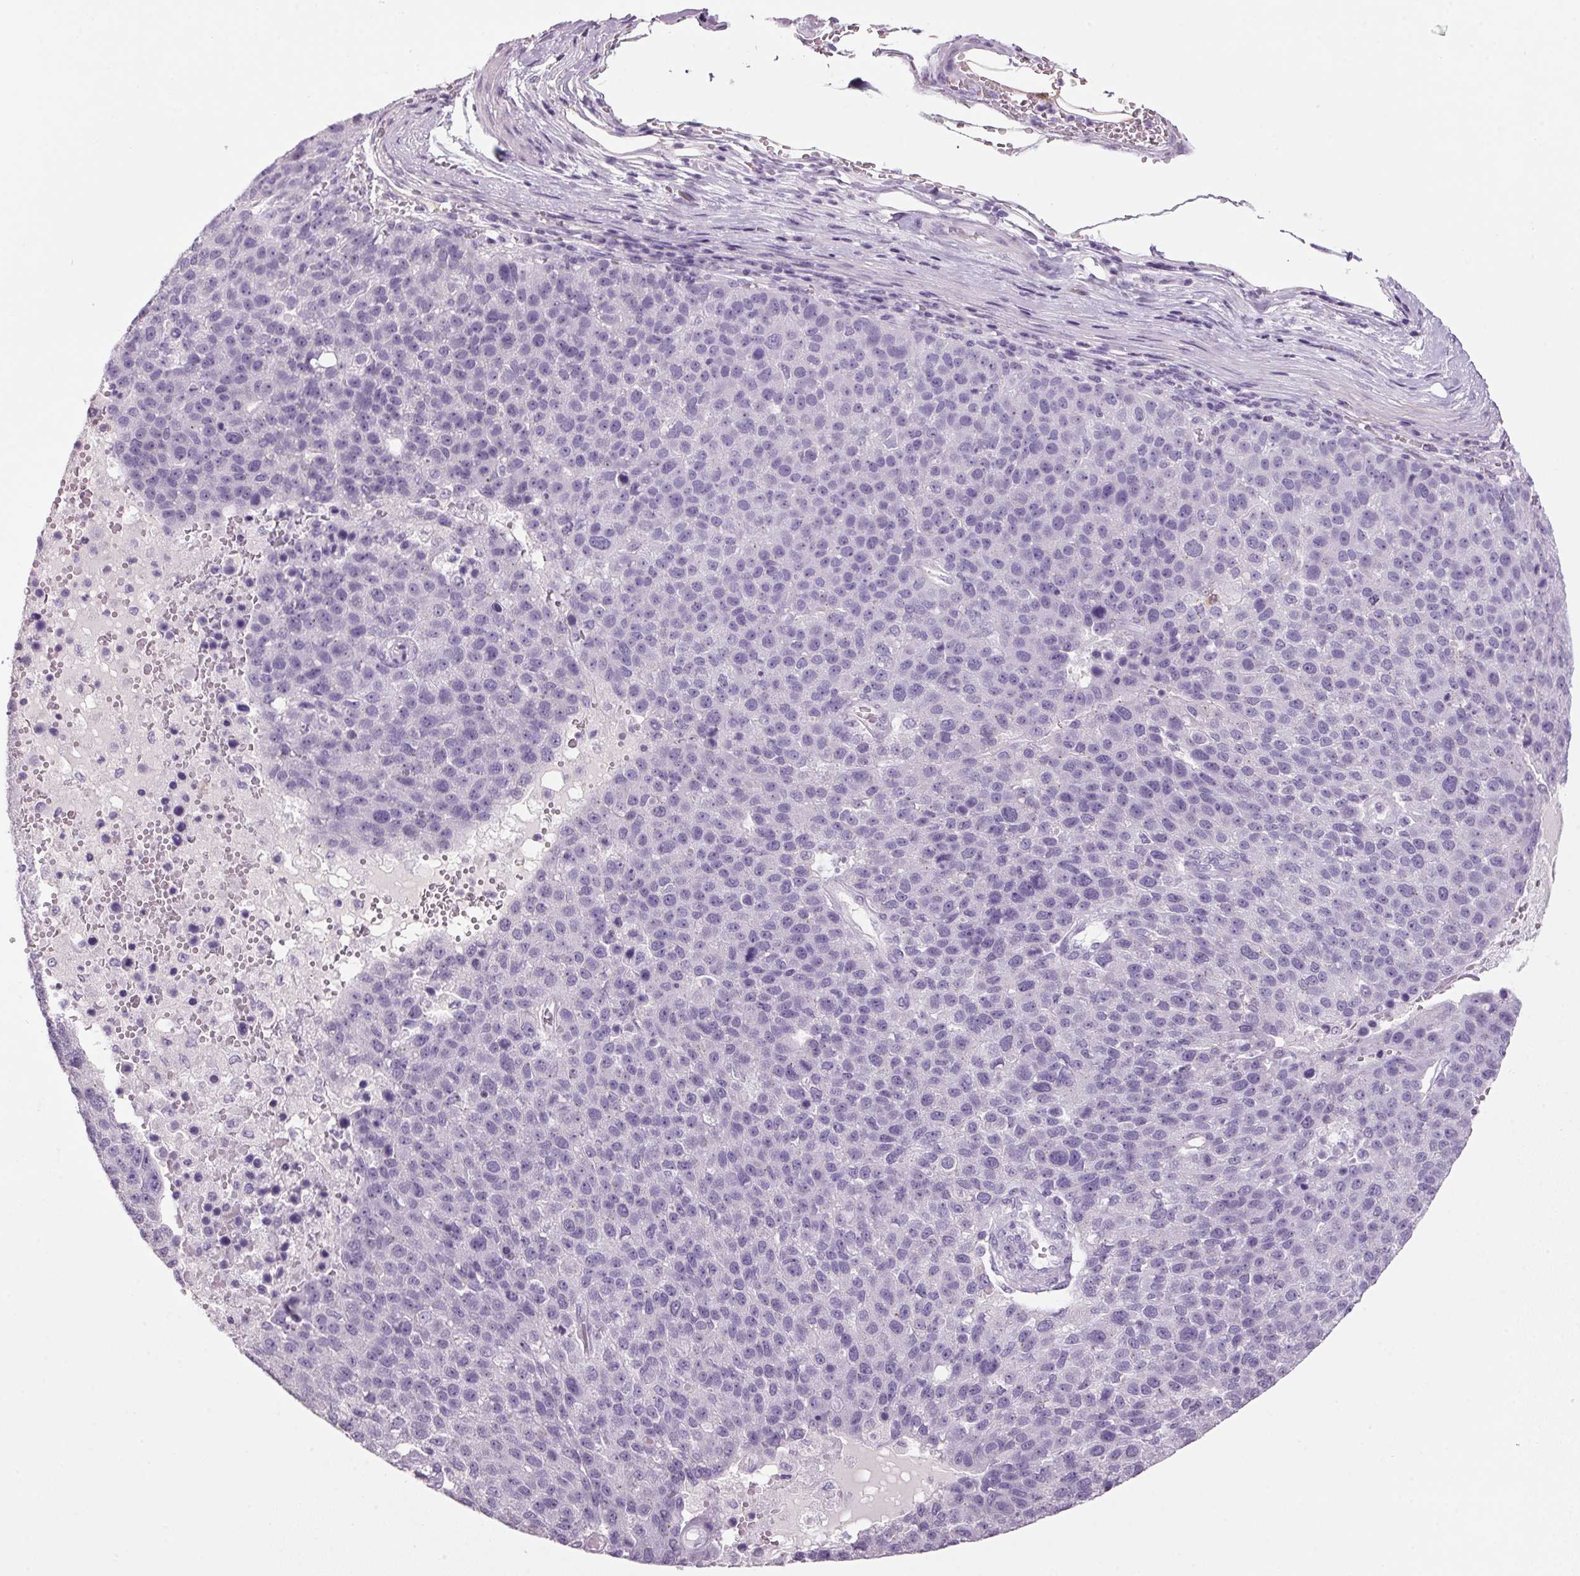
{"staining": {"intensity": "negative", "quantity": "none", "location": "none"}, "tissue": "pancreatic cancer", "cell_type": "Tumor cells", "image_type": "cancer", "snomed": [{"axis": "morphology", "description": "Adenocarcinoma, NOS"}, {"axis": "topography", "description": "Pancreas"}], "caption": "High power microscopy histopathology image of an immunohistochemistry histopathology image of pancreatic cancer (adenocarcinoma), revealing no significant positivity in tumor cells.", "gene": "PPP1R1A", "patient": {"sex": "female", "age": 61}}